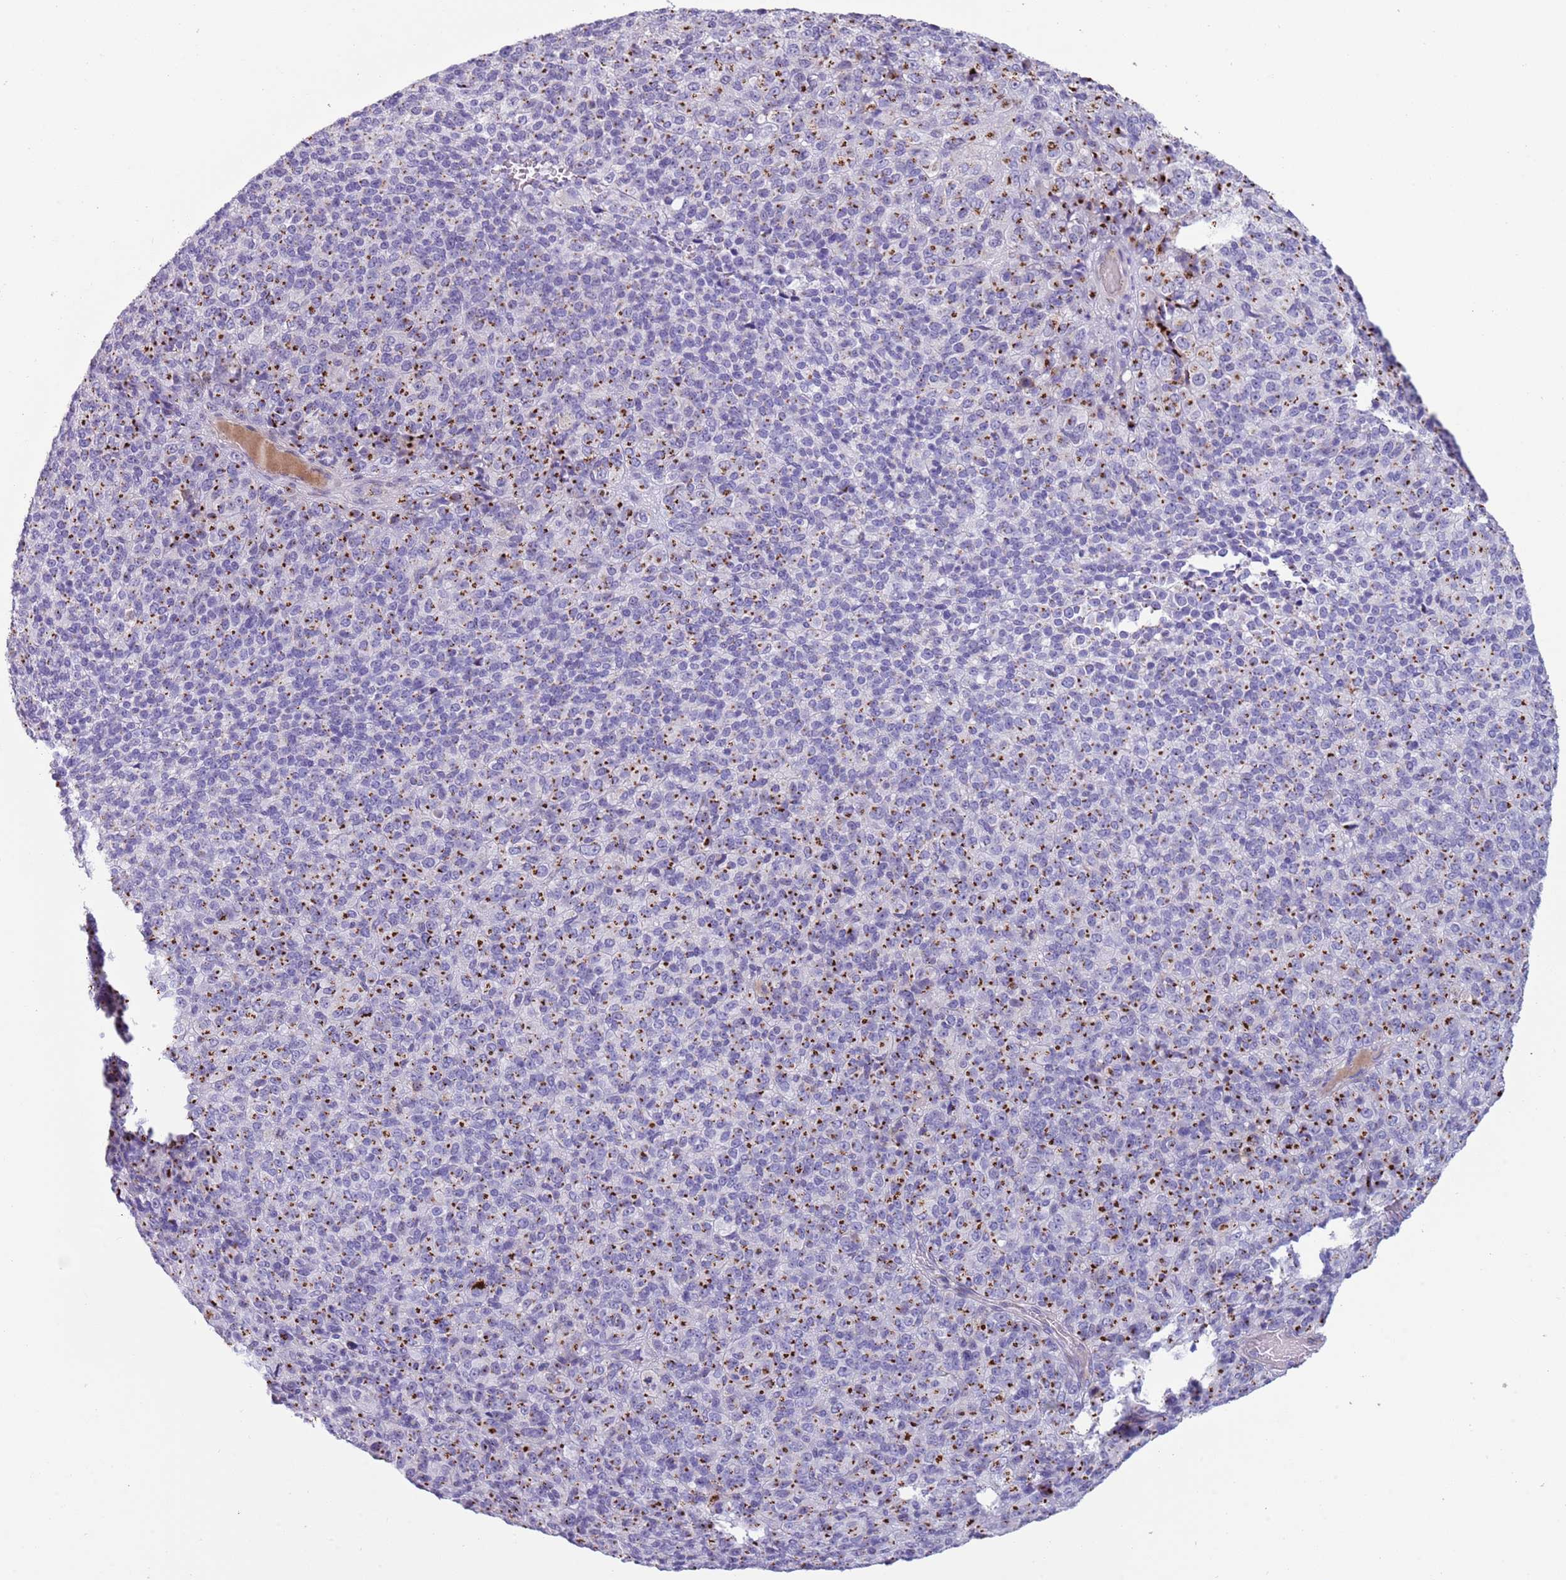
{"staining": {"intensity": "strong", "quantity": "25%-75%", "location": "cytoplasmic/membranous"}, "tissue": "melanoma", "cell_type": "Tumor cells", "image_type": "cancer", "snomed": [{"axis": "morphology", "description": "Malignant melanoma, Metastatic site"}, {"axis": "topography", "description": "Brain"}], "caption": "Immunohistochemistry (IHC) histopathology image of neoplastic tissue: human melanoma stained using IHC demonstrates high levels of strong protein expression localized specifically in the cytoplasmic/membranous of tumor cells, appearing as a cytoplasmic/membranous brown color.", "gene": "NBPF6", "patient": {"sex": "female", "age": 56}}